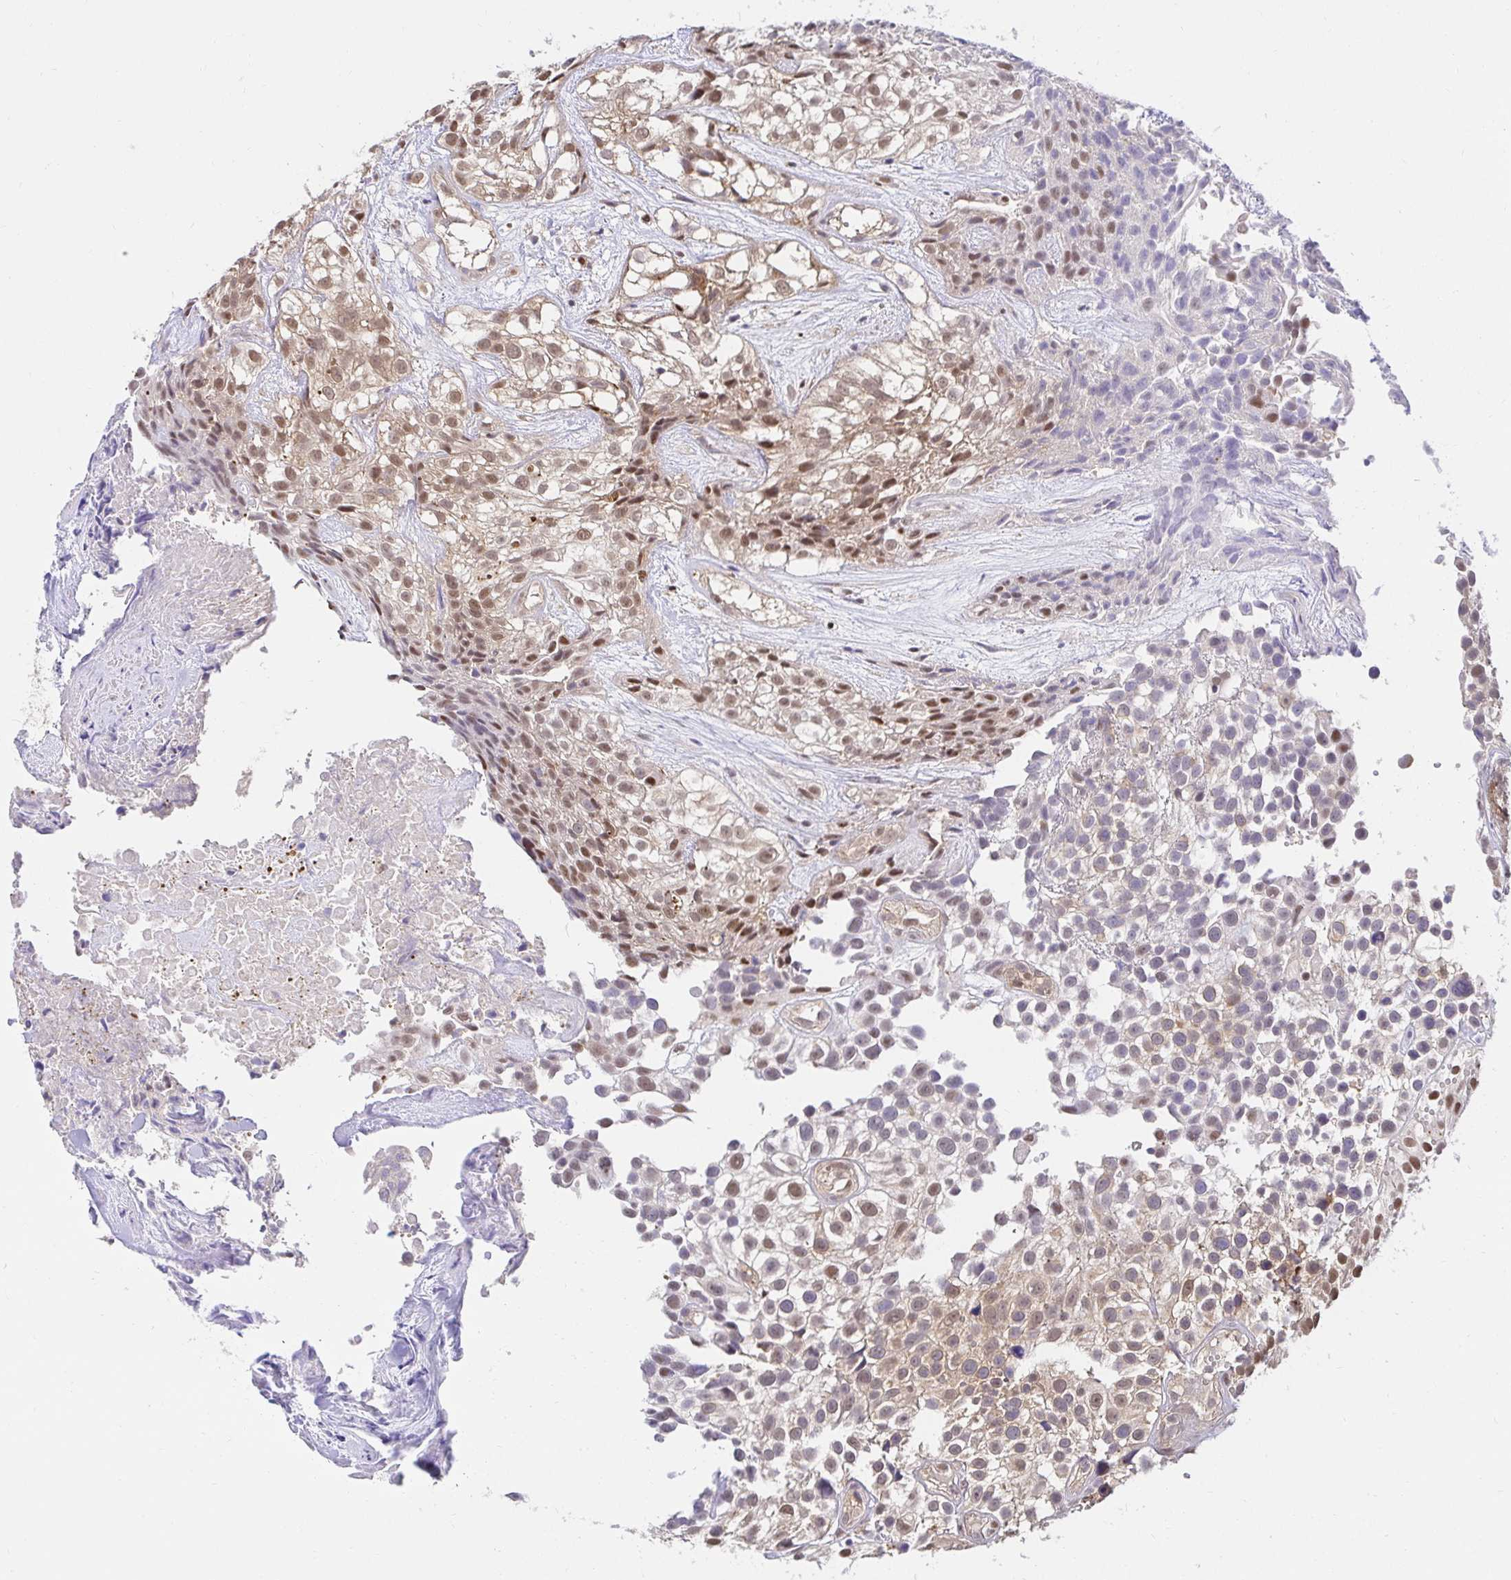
{"staining": {"intensity": "moderate", "quantity": "25%-75%", "location": "nuclear"}, "tissue": "urothelial cancer", "cell_type": "Tumor cells", "image_type": "cancer", "snomed": [{"axis": "morphology", "description": "Urothelial carcinoma, High grade"}, {"axis": "topography", "description": "Urinary bladder"}], "caption": "Urothelial carcinoma (high-grade) tissue demonstrates moderate nuclear expression in about 25%-75% of tumor cells, visualized by immunohistochemistry. (DAB IHC with brightfield microscopy, high magnification).", "gene": "PSMA4", "patient": {"sex": "male", "age": 56}}